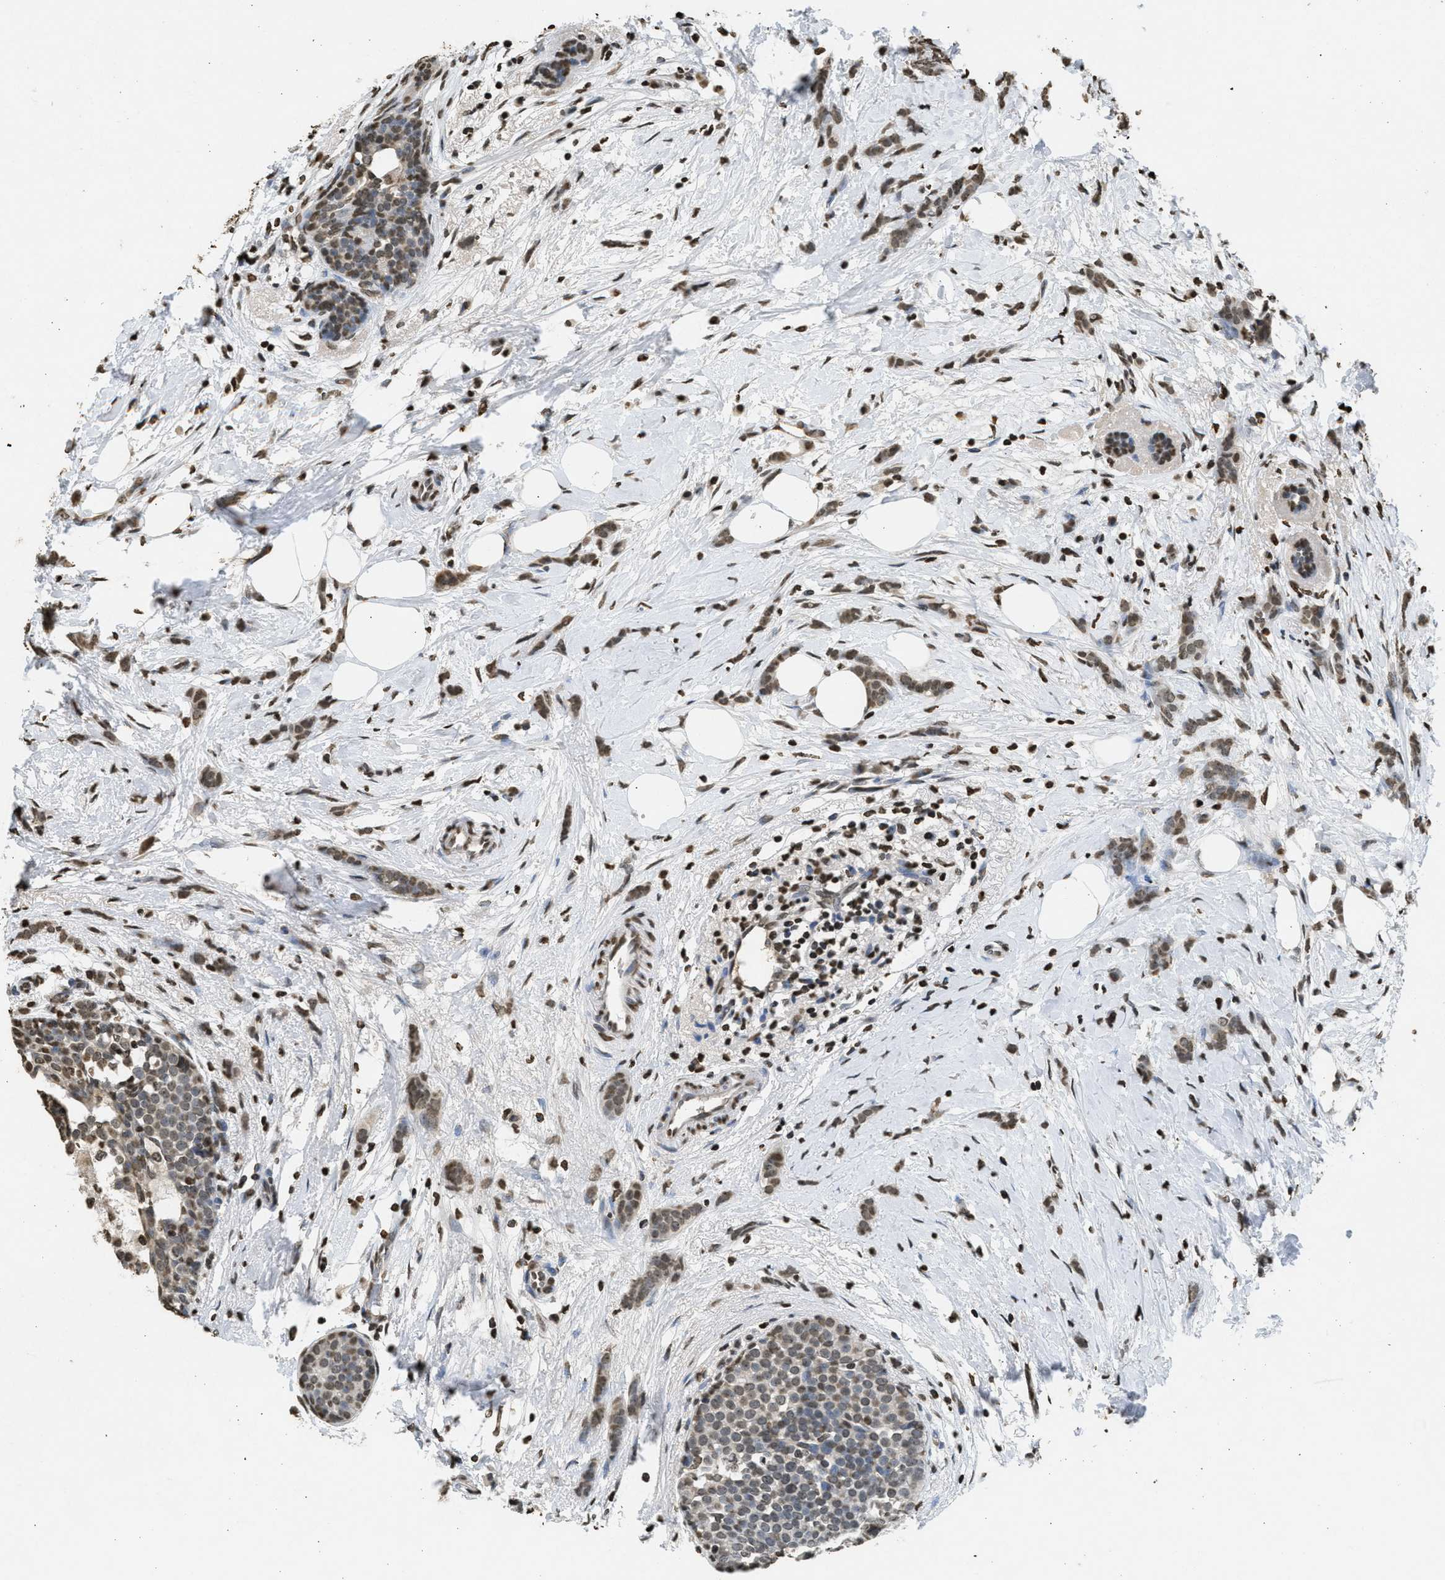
{"staining": {"intensity": "strong", "quantity": ">75%", "location": "nuclear"}, "tissue": "breast cancer", "cell_type": "Tumor cells", "image_type": "cancer", "snomed": [{"axis": "morphology", "description": "Lobular carcinoma, in situ"}, {"axis": "morphology", "description": "Lobular carcinoma"}, {"axis": "topography", "description": "Breast"}], "caption": "Immunohistochemistry of breast lobular carcinoma in situ displays high levels of strong nuclear staining in about >75% of tumor cells. Nuclei are stained in blue.", "gene": "RRAGC", "patient": {"sex": "female", "age": 41}}